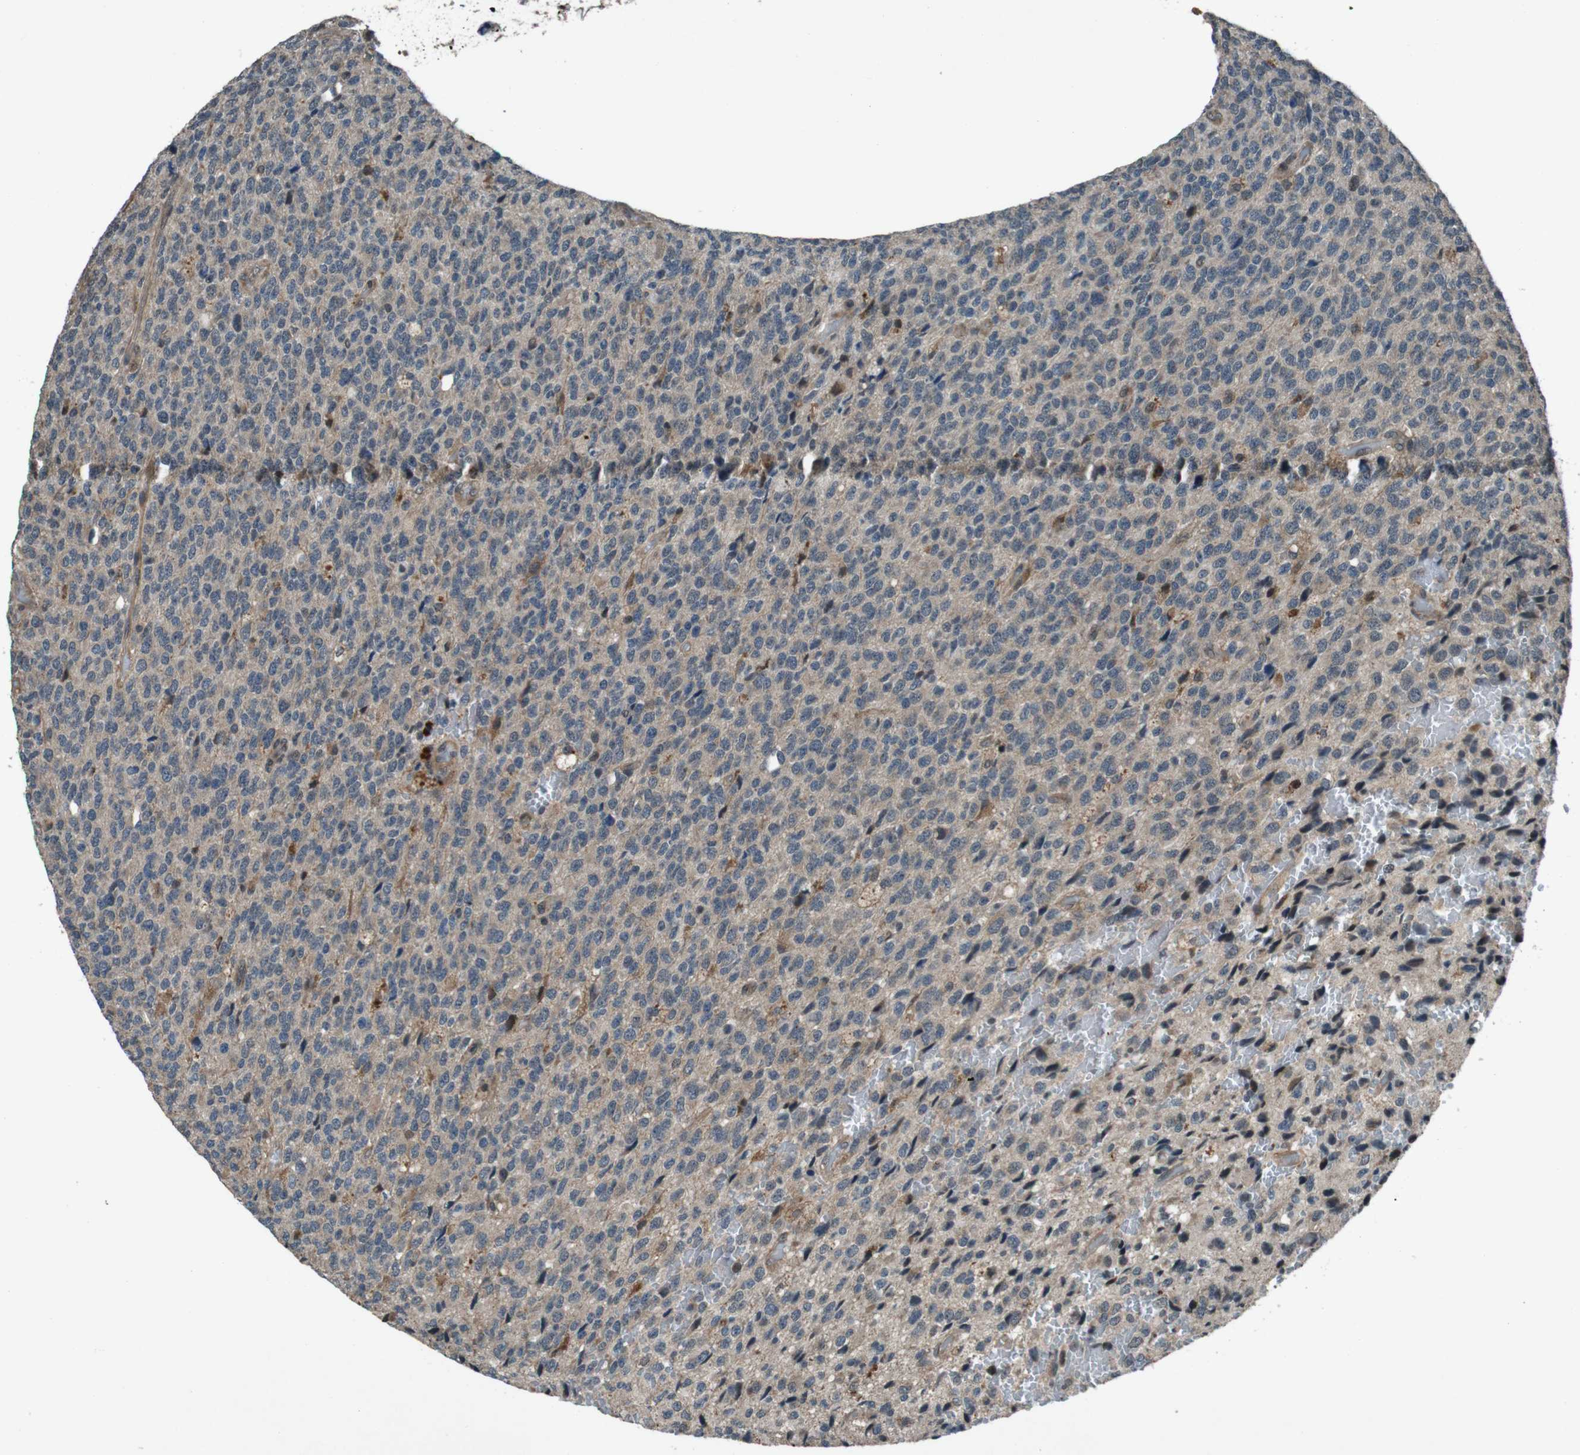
{"staining": {"intensity": "weak", "quantity": "<25%", "location": "cytoplasmic/membranous"}, "tissue": "glioma", "cell_type": "Tumor cells", "image_type": "cancer", "snomed": [{"axis": "morphology", "description": "Glioma, malignant, High grade"}, {"axis": "topography", "description": "pancreas cauda"}], "caption": "DAB immunohistochemical staining of glioma displays no significant staining in tumor cells.", "gene": "SOCS1", "patient": {"sex": "male", "age": 60}}